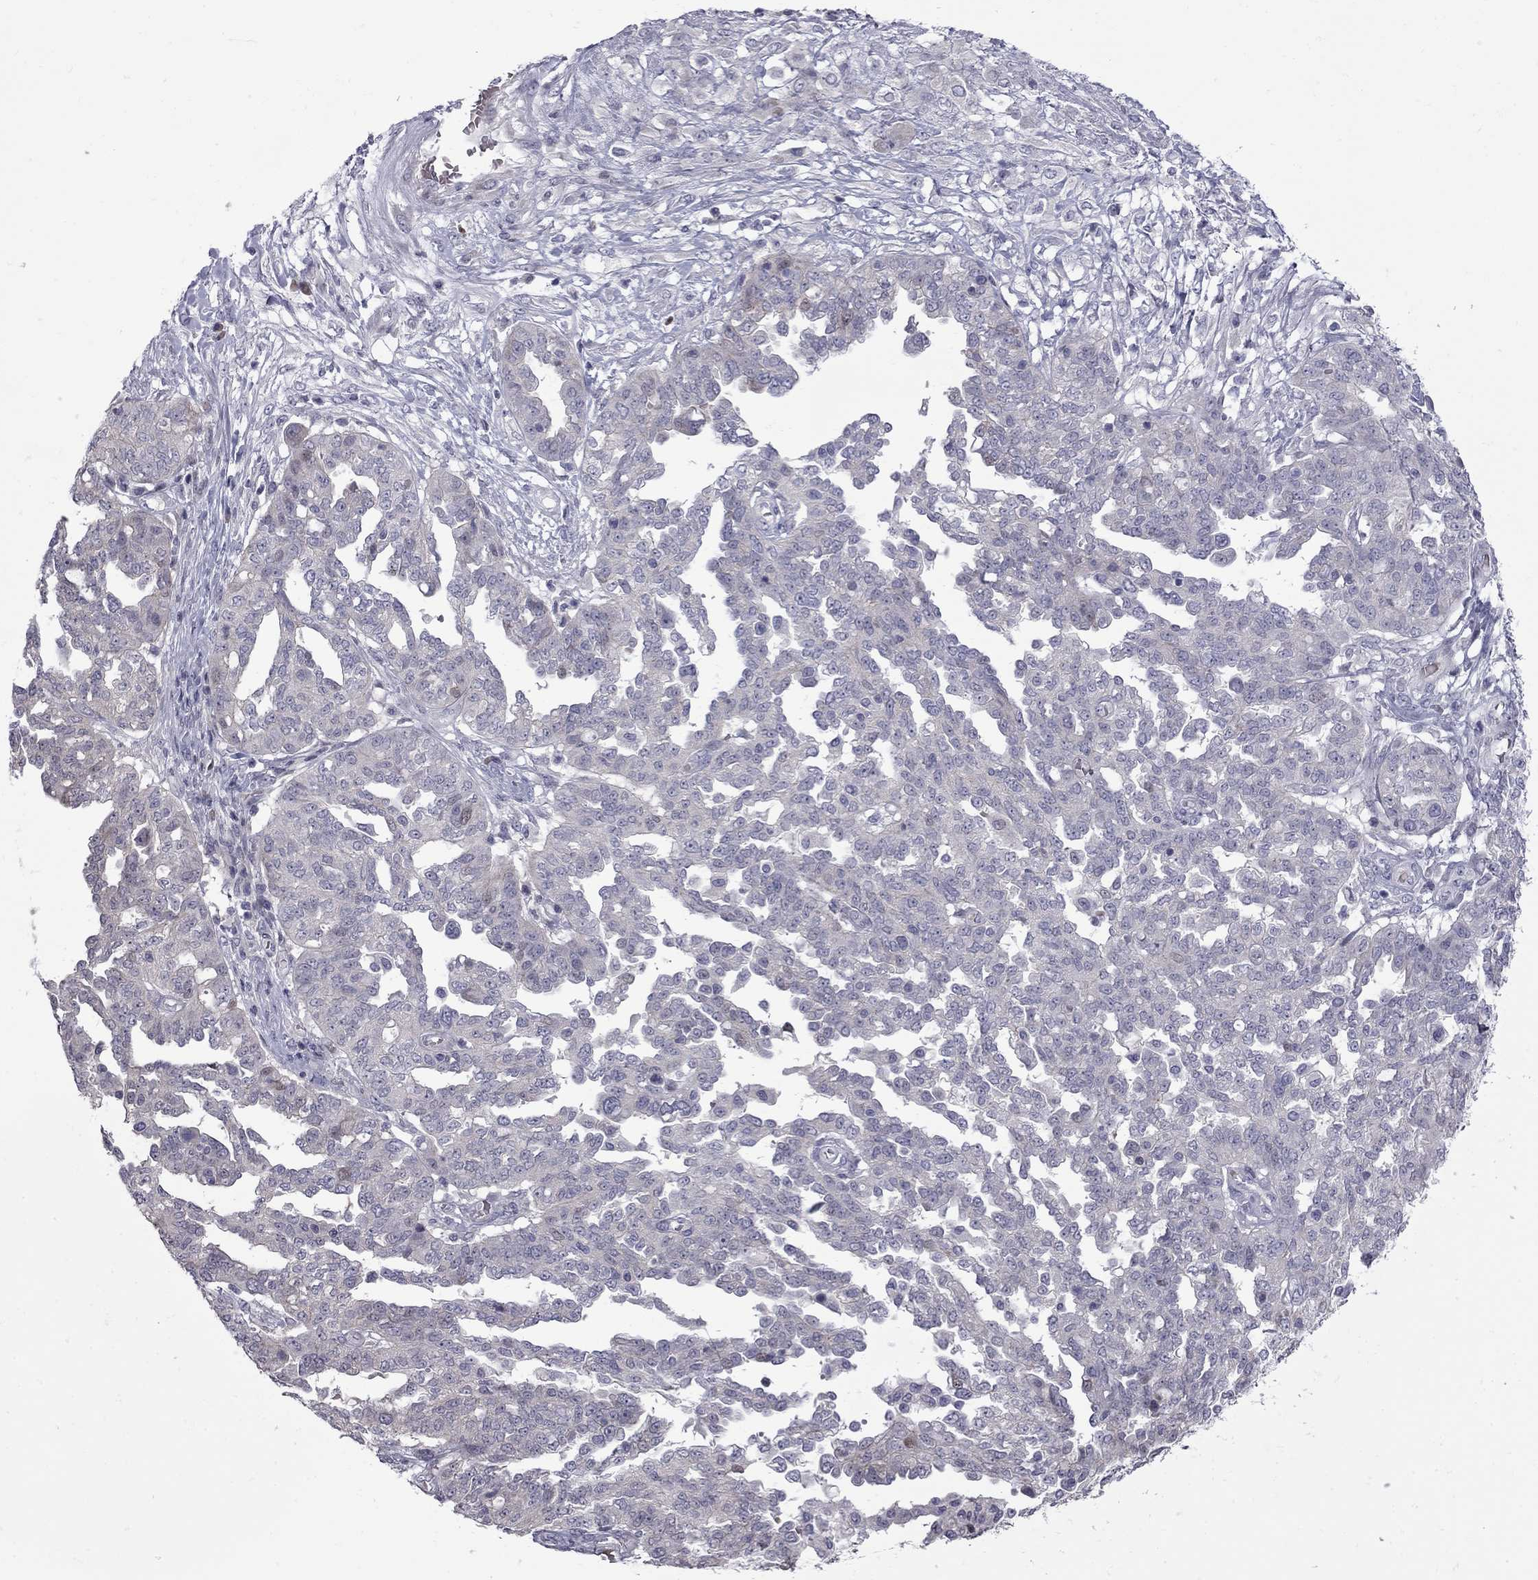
{"staining": {"intensity": "negative", "quantity": "none", "location": "none"}, "tissue": "ovarian cancer", "cell_type": "Tumor cells", "image_type": "cancer", "snomed": [{"axis": "morphology", "description": "Cystadenocarcinoma, serous, NOS"}, {"axis": "topography", "description": "Ovary"}], "caption": "A micrograph of ovarian serous cystadenocarcinoma stained for a protein exhibits no brown staining in tumor cells.", "gene": "NRARP", "patient": {"sex": "female", "age": 67}}